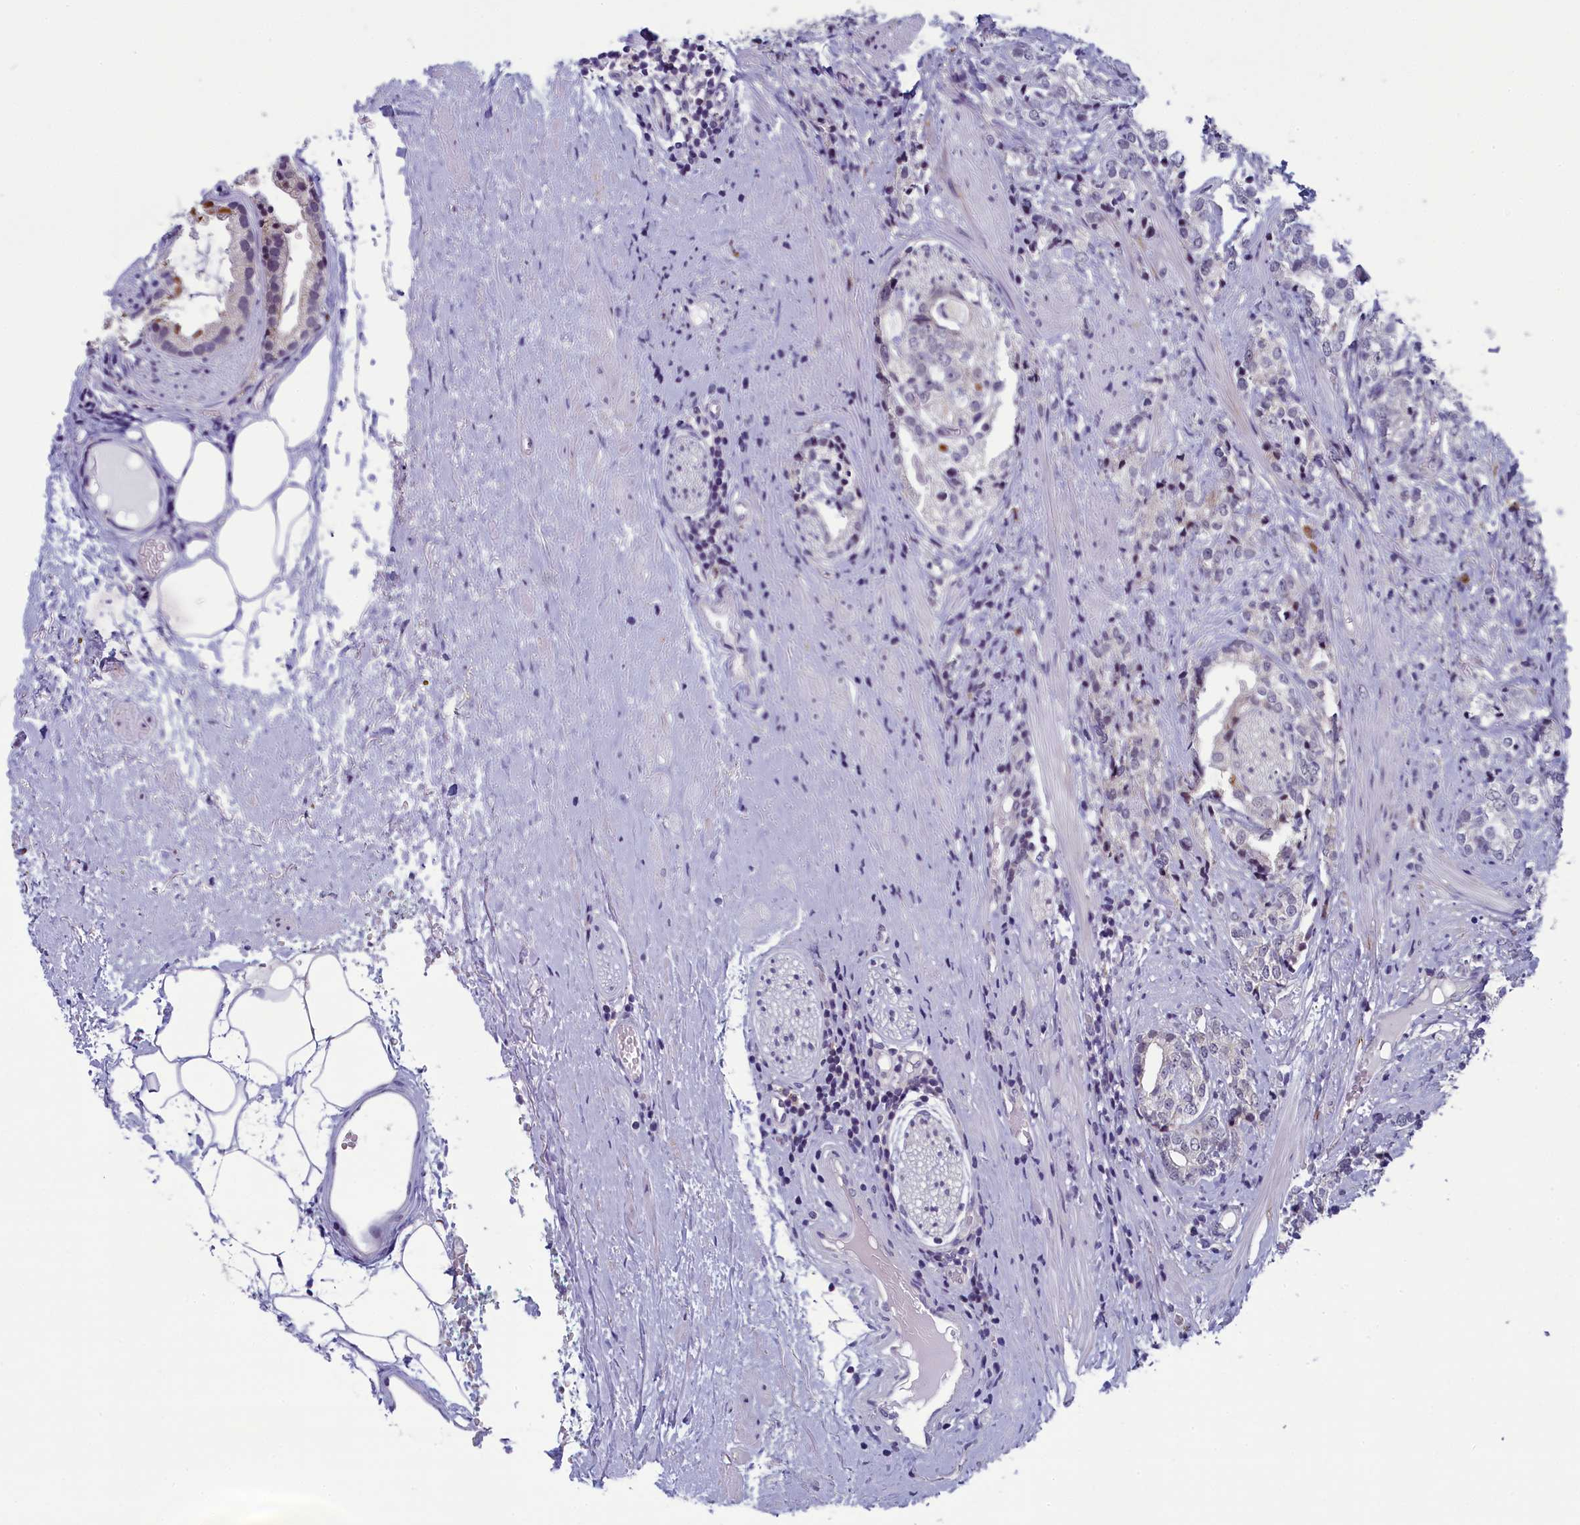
{"staining": {"intensity": "negative", "quantity": "none", "location": "none"}, "tissue": "prostate cancer", "cell_type": "Tumor cells", "image_type": "cancer", "snomed": [{"axis": "morphology", "description": "Adenocarcinoma, High grade"}, {"axis": "topography", "description": "Prostate"}], "caption": "Protein analysis of prostate cancer (high-grade adenocarcinoma) shows no significant expression in tumor cells.", "gene": "CNEP1R1", "patient": {"sex": "male", "age": 69}}